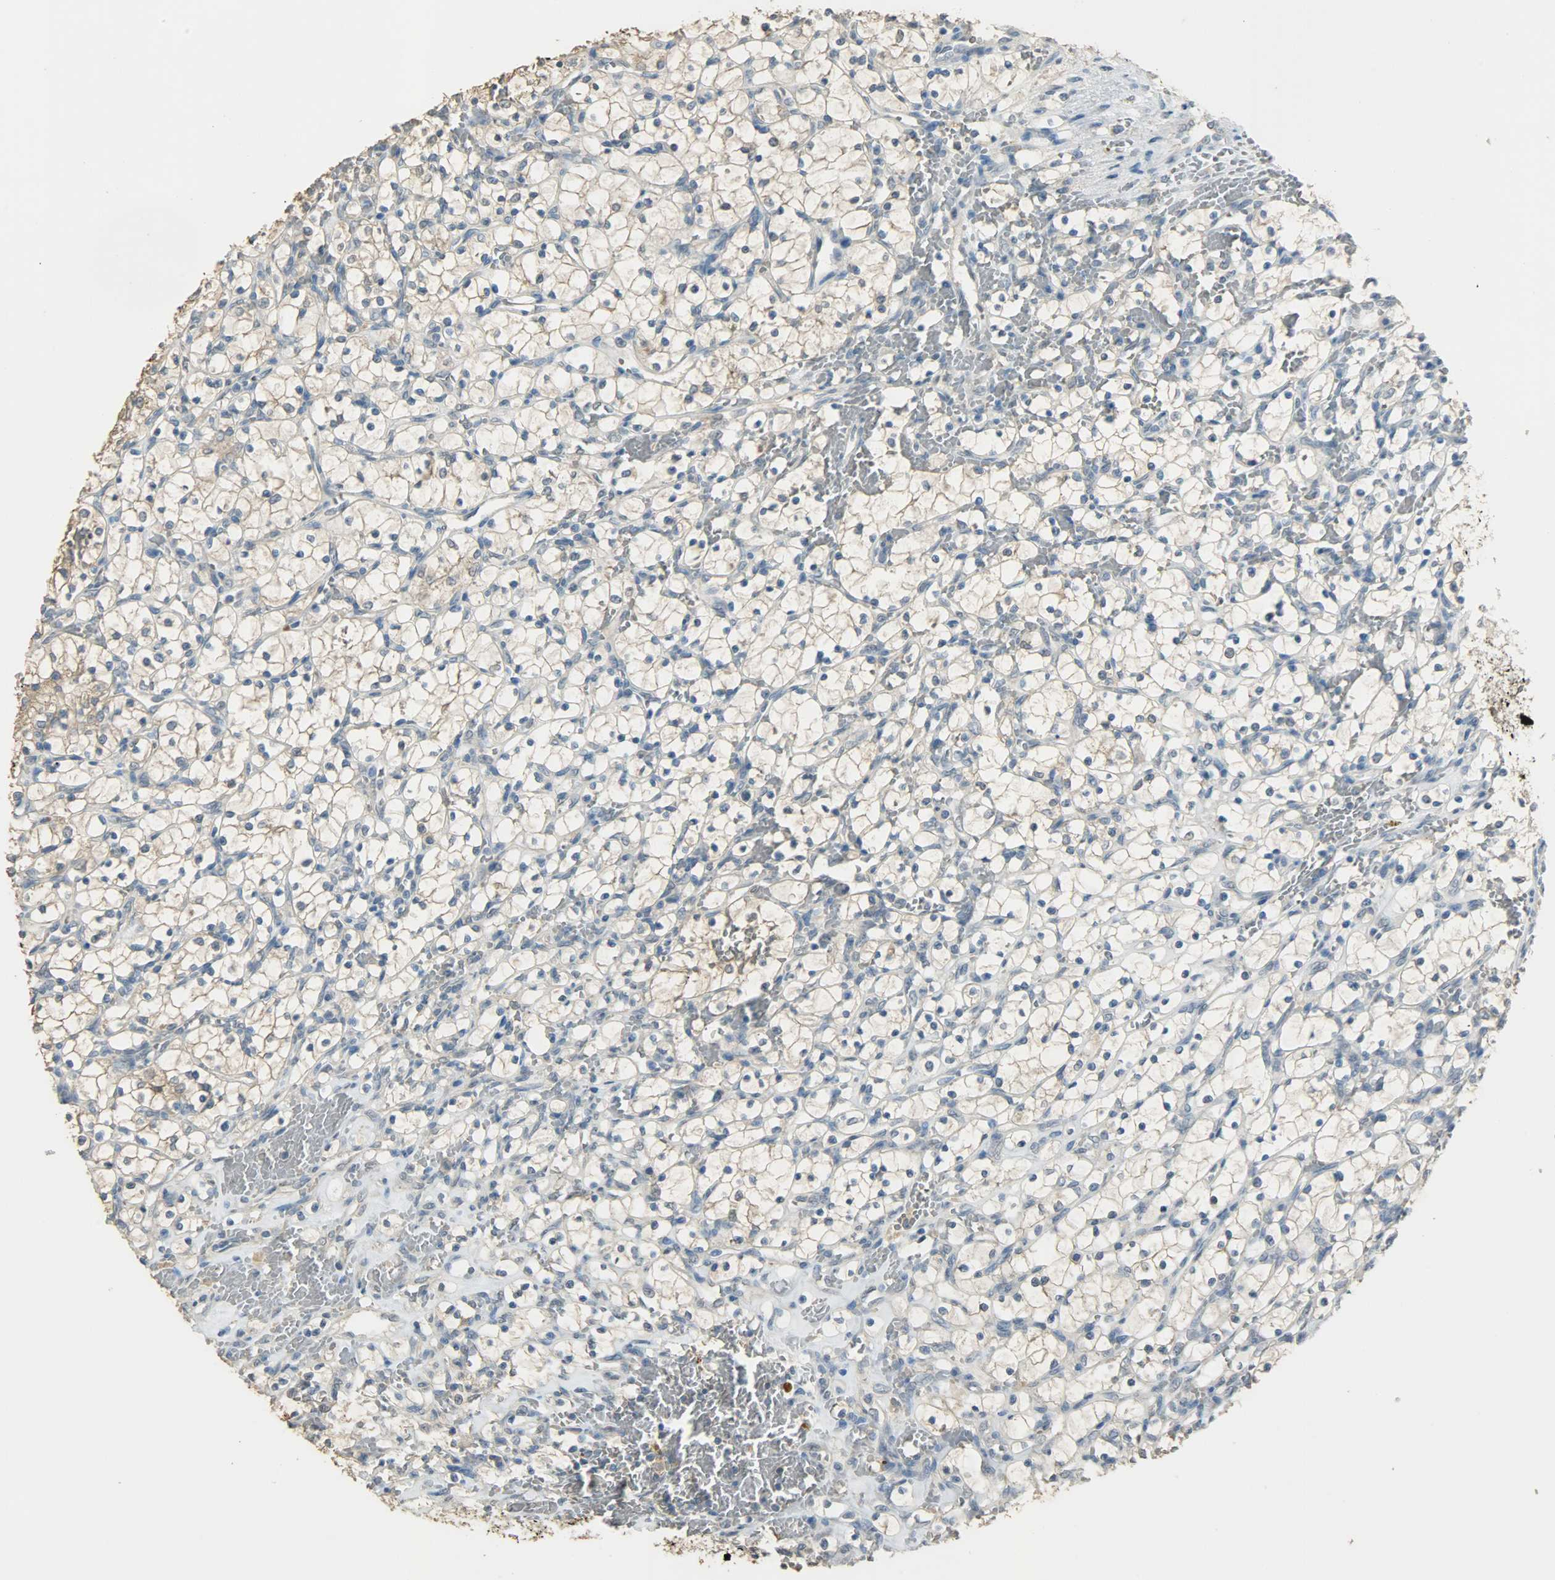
{"staining": {"intensity": "negative", "quantity": "none", "location": "none"}, "tissue": "renal cancer", "cell_type": "Tumor cells", "image_type": "cancer", "snomed": [{"axis": "morphology", "description": "Adenocarcinoma, NOS"}, {"axis": "topography", "description": "Kidney"}], "caption": "Protein analysis of renal adenocarcinoma reveals no significant staining in tumor cells.", "gene": "PRMT5", "patient": {"sex": "female", "age": 69}}